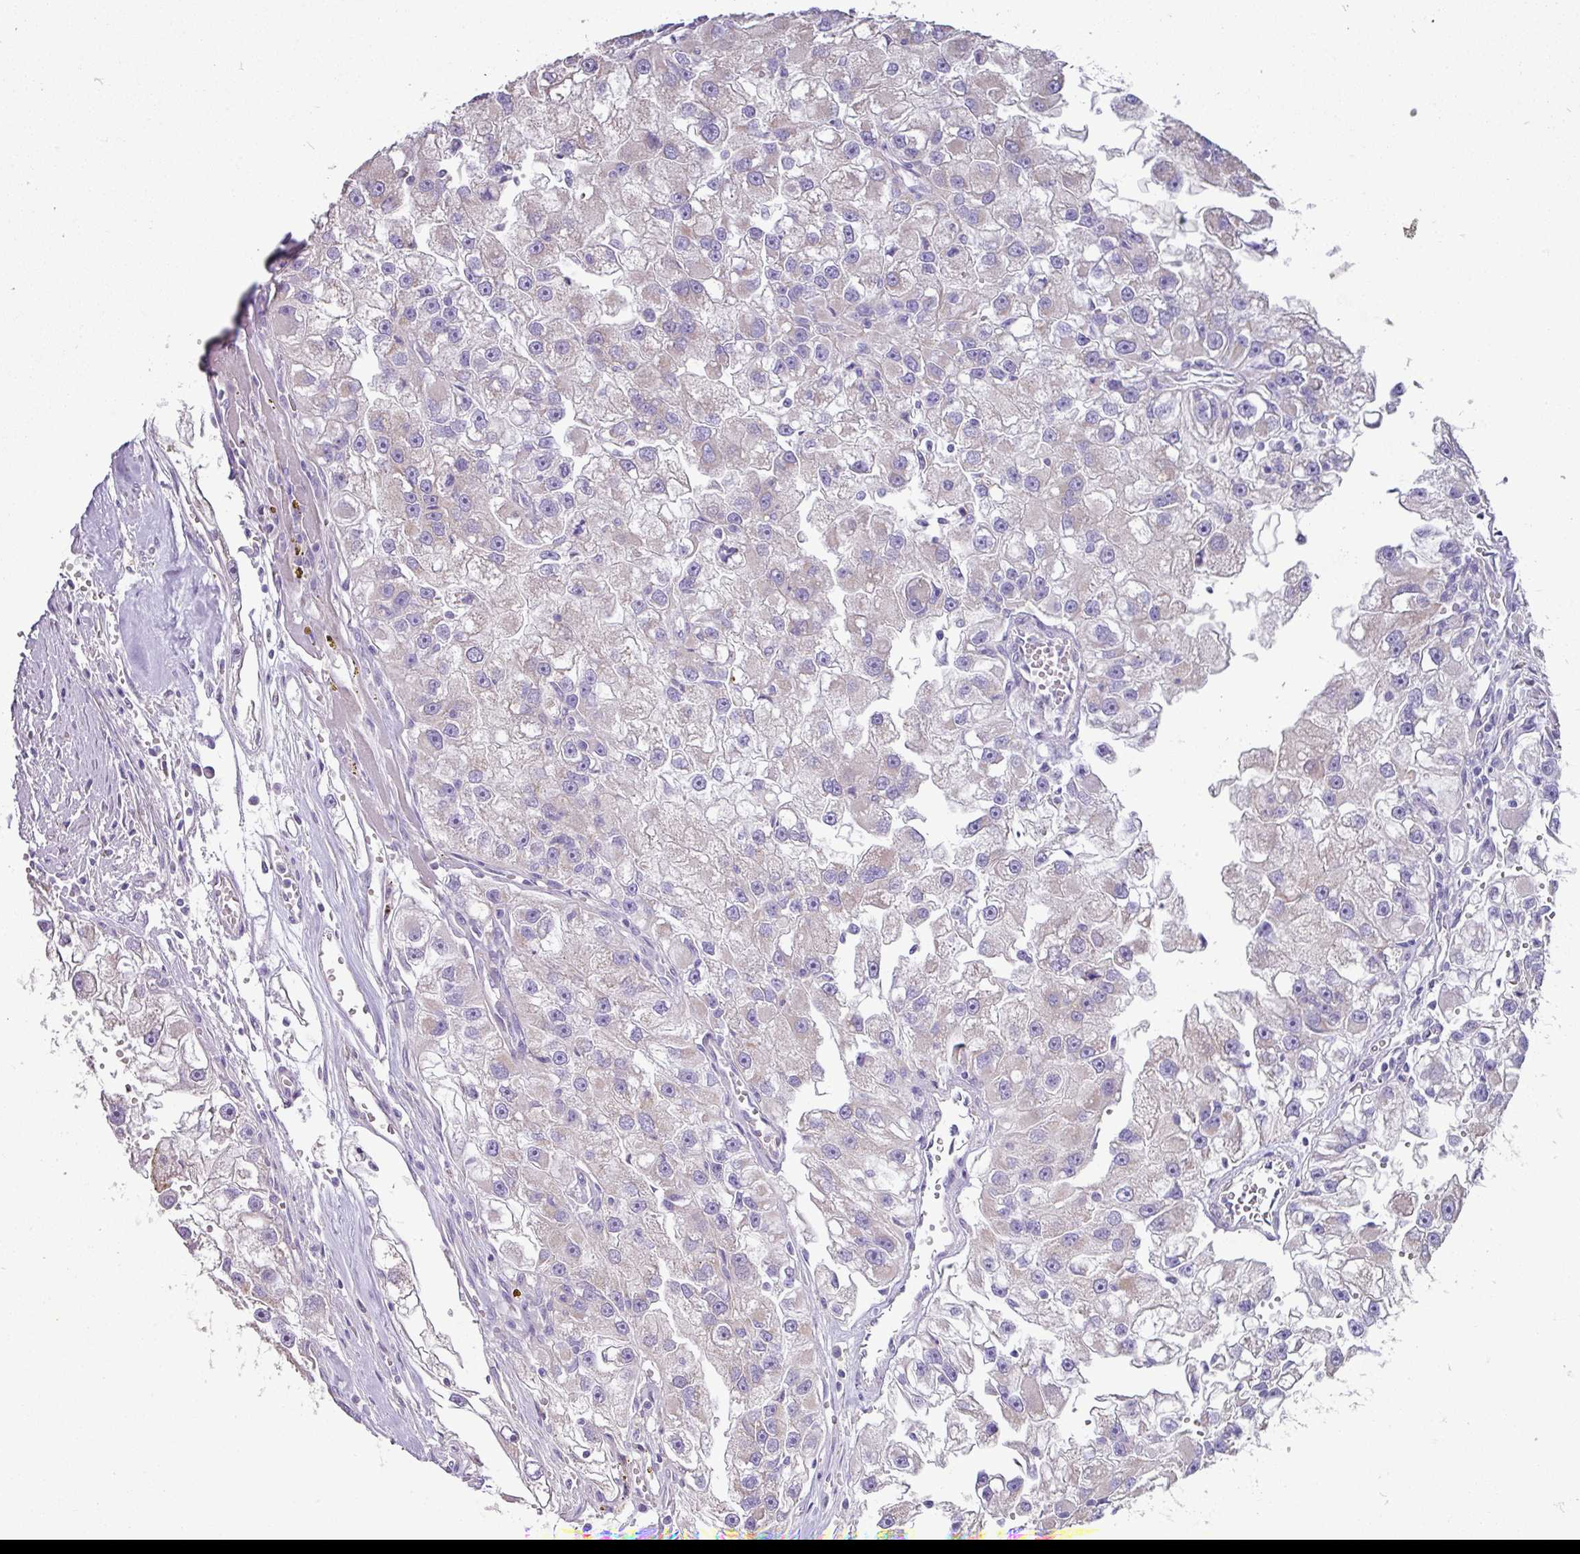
{"staining": {"intensity": "negative", "quantity": "none", "location": "none"}, "tissue": "renal cancer", "cell_type": "Tumor cells", "image_type": "cancer", "snomed": [{"axis": "morphology", "description": "Adenocarcinoma, NOS"}, {"axis": "topography", "description": "Kidney"}], "caption": "This is an IHC image of renal adenocarcinoma. There is no staining in tumor cells.", "gene": "MRRF", "patient": {"sex": "male", "age": 63}}